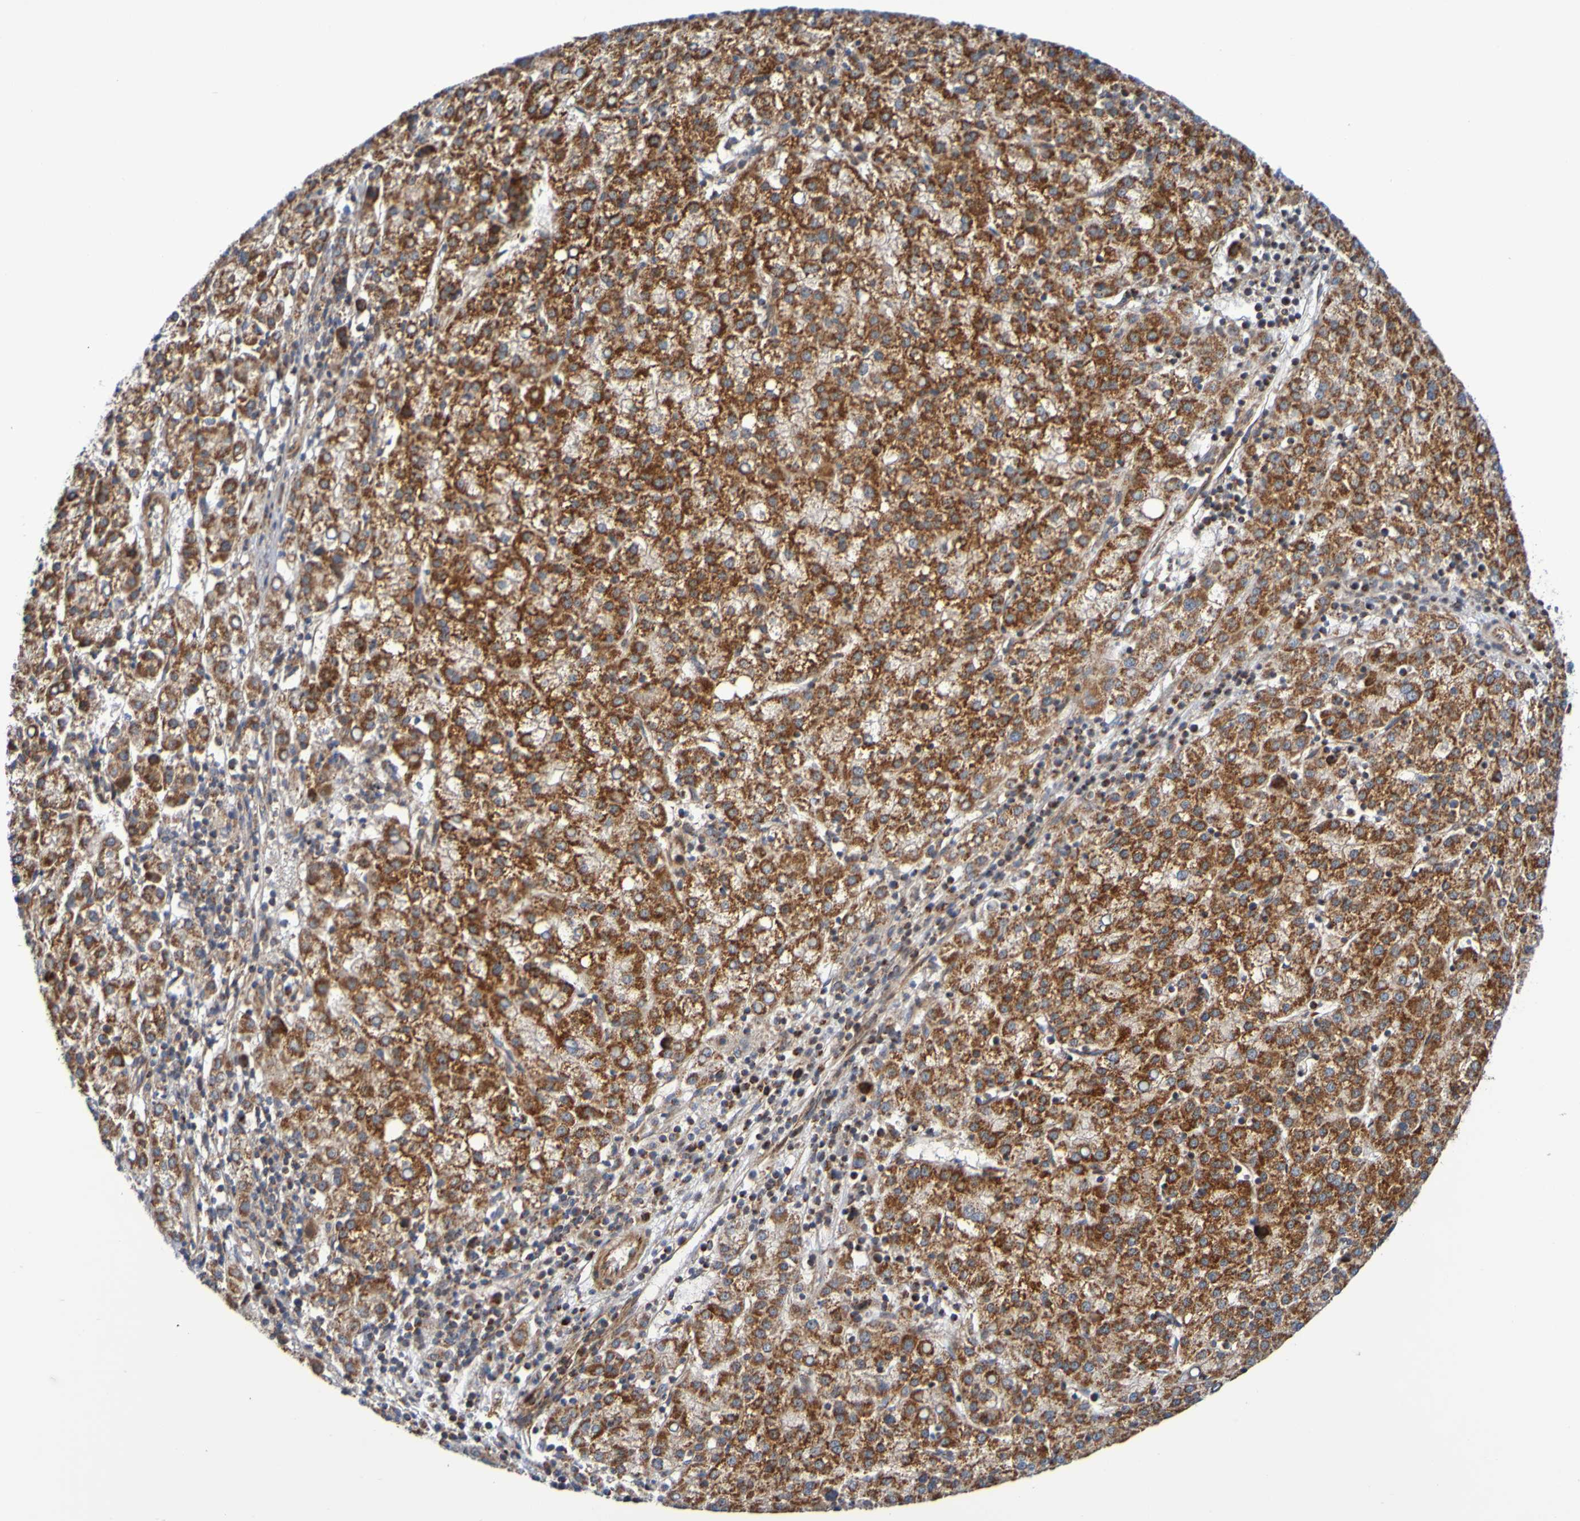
{"staining": {"intensity": "strong", "quantity": "25%-75%", "location": "cytoplasmic/membranous"}, "tissue": "liver cancer", "cell_type": "Tumor cells", "image_type": "cancer", "snomed": [{"axis": "morphology", "description": "Carcinoma, Hepatocellular, NOS"}, {"axis": "topography", "description": "Liver"}], "caption": "Tumor cells exhibit strong cytoplasmic/membranous positivity in approximately 25%-75% of cells in liver cancer (hepatocellular carcinoma). The staining is performed using DAB brown chromogen to label protein expression. The nuclei are counter-stained blue using hematoxylin.", "gene": "CCDC51", "patient": {"sex": "female", "age": 58}}